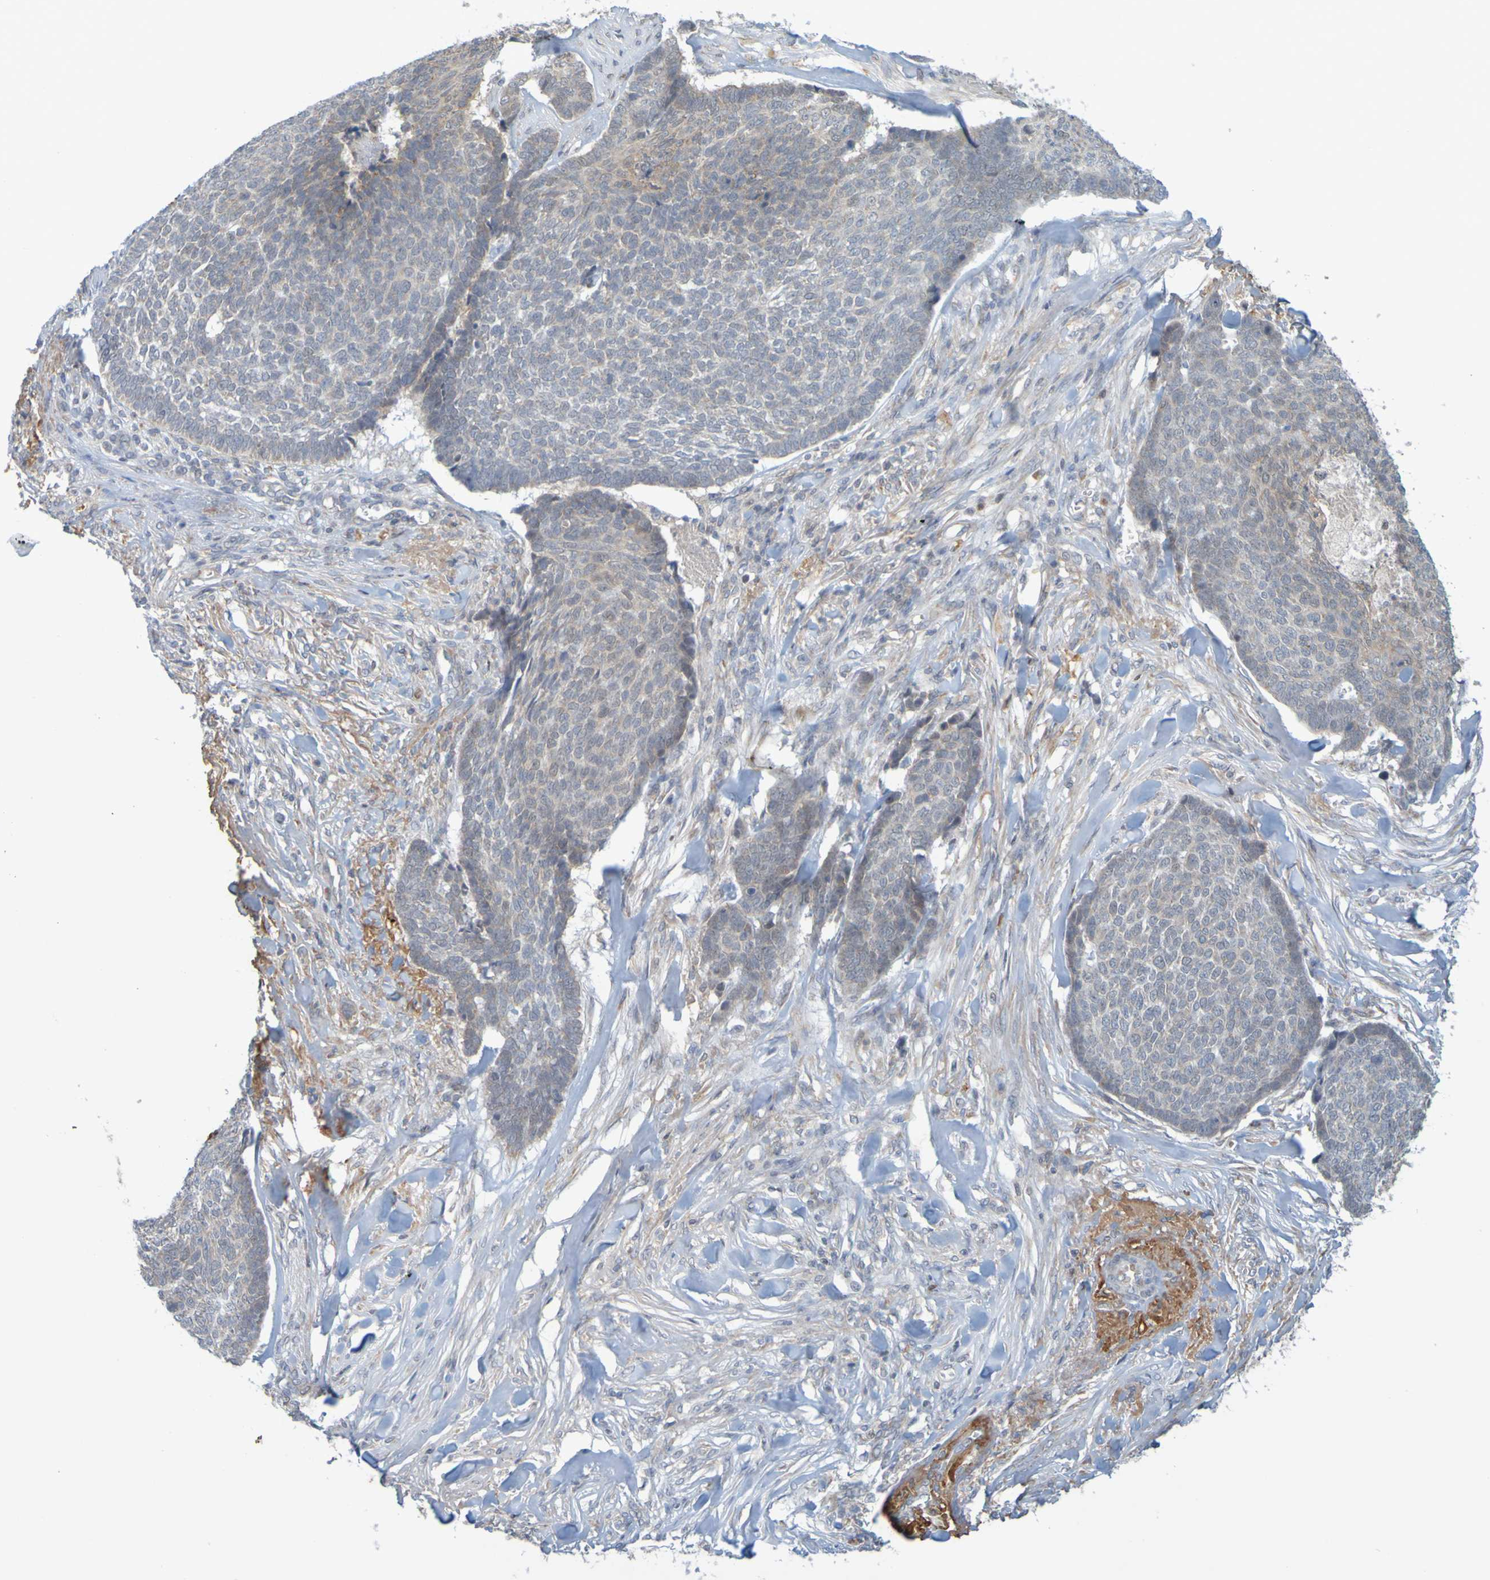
{"staining": {"intensity": "weak", "quantity": "25%-75%", "location": "cytoplasmic/membranous"}, "tissue": "skin cancer", "cell_type": "Tumor cells", "image_type": "cancer", "snomed": [{"axis": "morphology", "description": "Basal cell carcinoma"}, {"axis": "topography", "description": "Skin"}], "caption": "A micrograph of human skin cancer stained for a protein exhibits weak cytoplasmic/membranous brown staining in tumor cells. (Stains: DAB in brown, nuclei in blue, Microscopy: brightfield microscopy at high magnification).", "gene": "MOGS", "patient": {"sex": "male", "age": 84}}